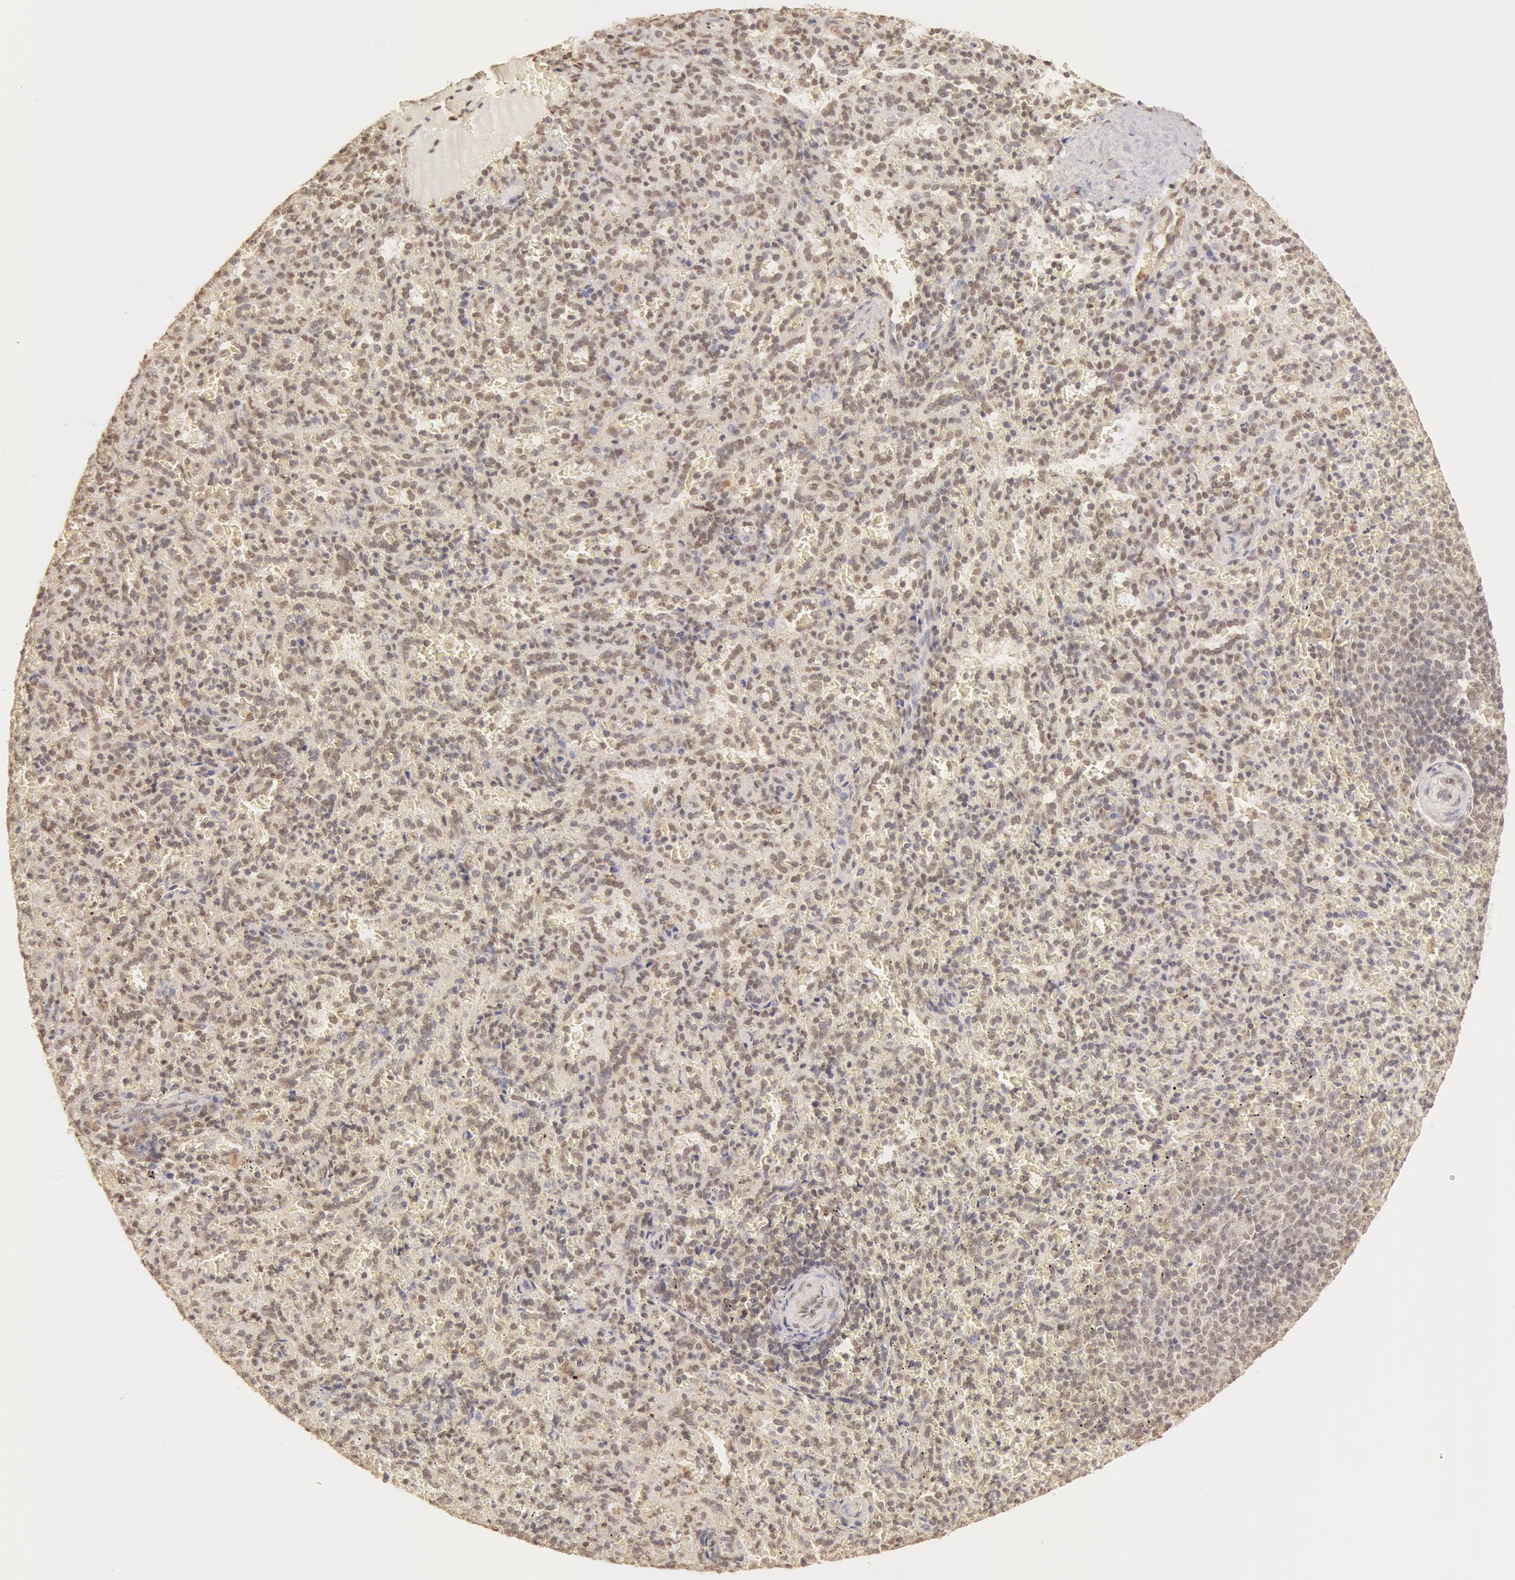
{"staining": {"intensity": "moderate", "quantity": ">75%", "location": "nuclear"}, "tissue": "spleen", "cell_type": "Cells in red pulp", "image_type": "normal", "snomed": [{"axis": "morphology", "description": "Normal tissue, NOS"}, {"axis": "topography", "description": "Spleen"}], "caption": "Immunohistochemistry (IHC) micrograph of unremarkable spleen stained for a protein (brown), which exhibits medium levels of moderate nuclear staining in about >75% of cells in red pulp.", "gene": "SNRNP70", "patient": {"sex": "female", "age": 21}}